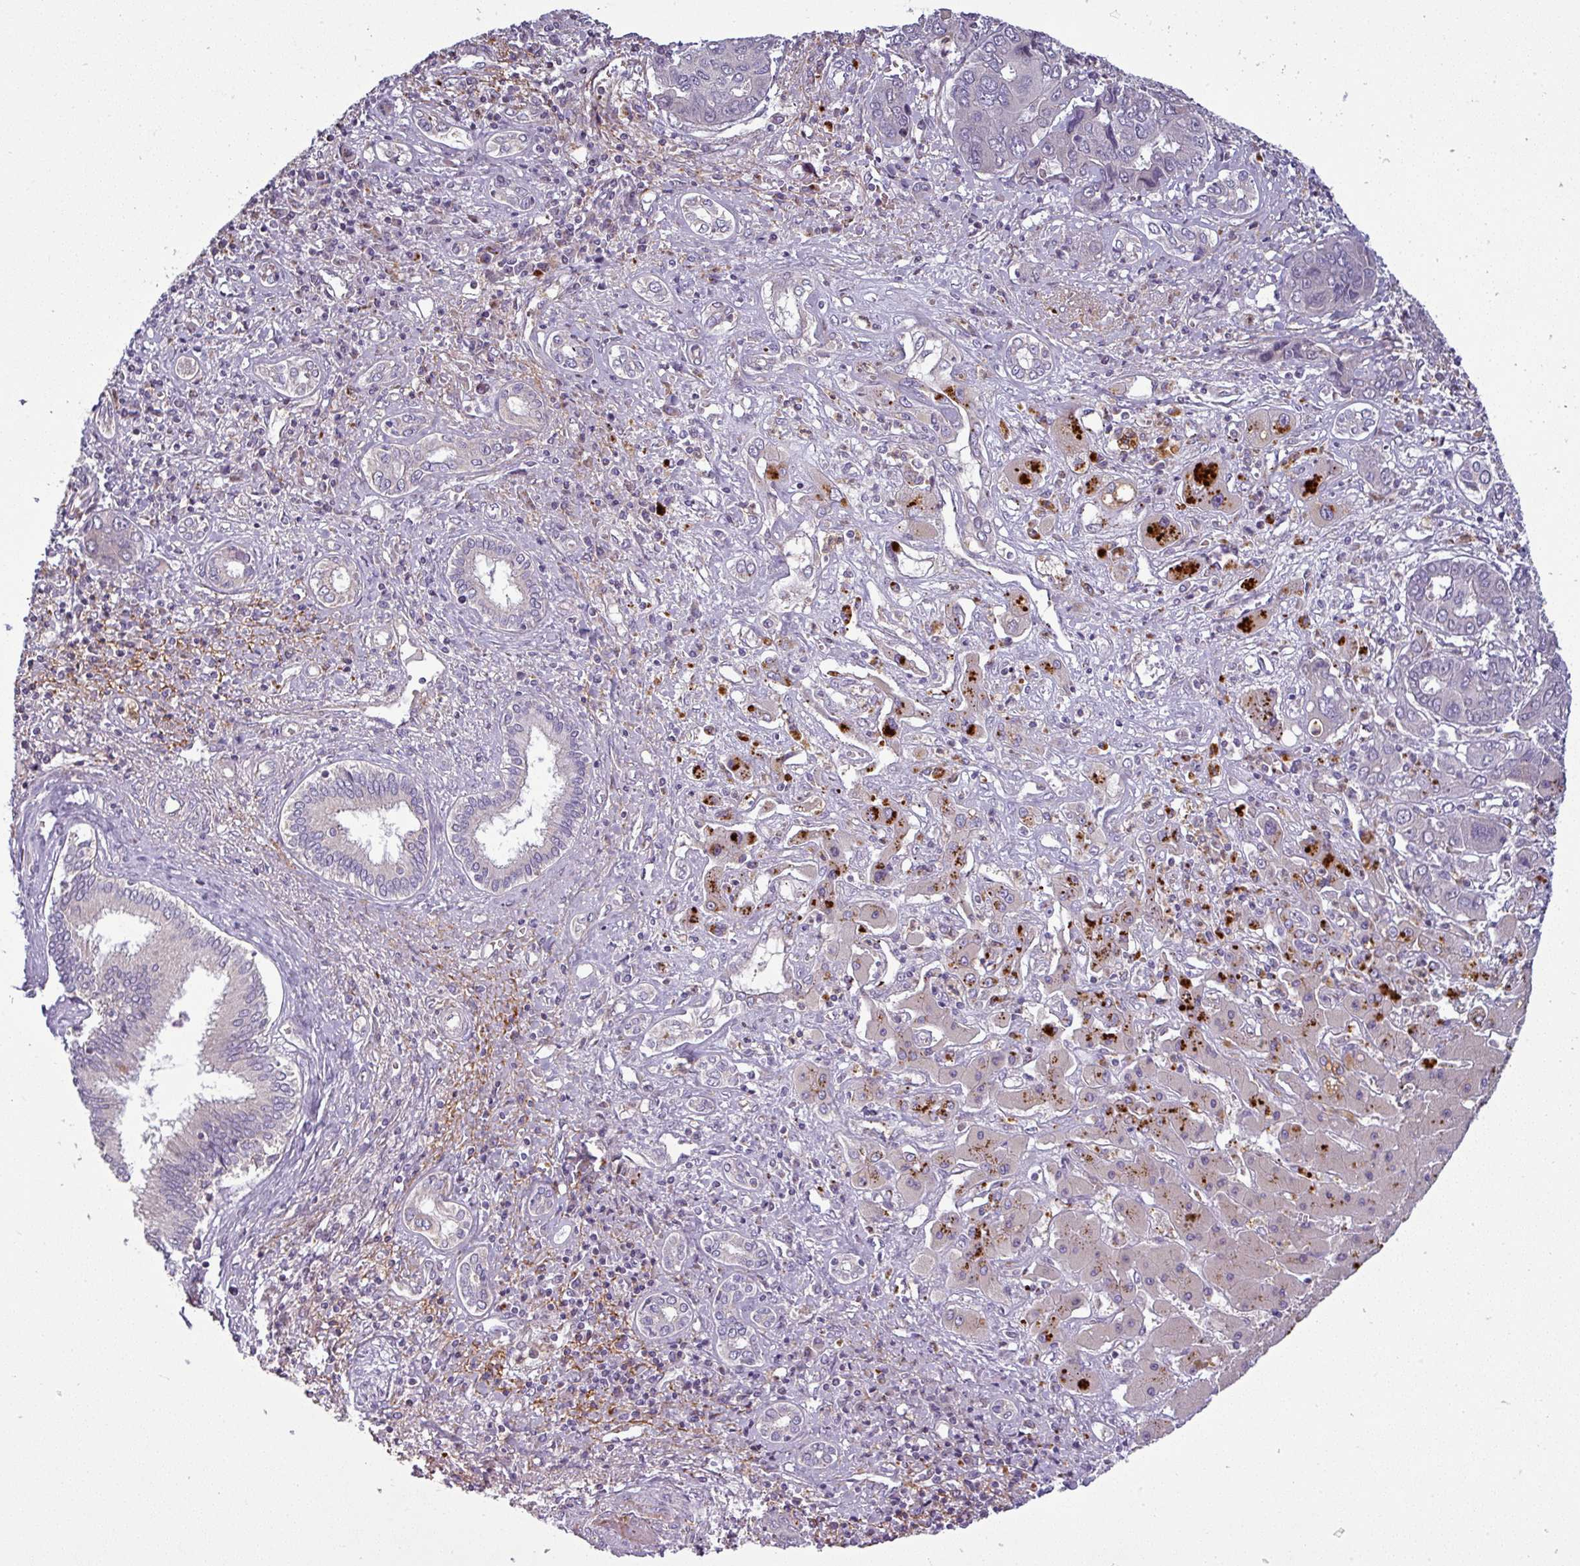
{"staining": {"intensity": "negative", "quantity": "none", "location": "none"}, "tissue": "liver cancer", "cell_type": "Tumor cells", "image_type": "cancer", "snomed": [{"axis": "morphology", "description": "Cholangiocarcinoma"}, {"axis": "topography", "description": "Liver"}], "caption": "High power microscopy image of an immunohistochemistry photomicrograph of liver cancer (cholangiocarcinoma), revealing no significant staining in tumor cells.", "gene": "PNMA6A", "patient": {"sex": "male", "age": 67}}